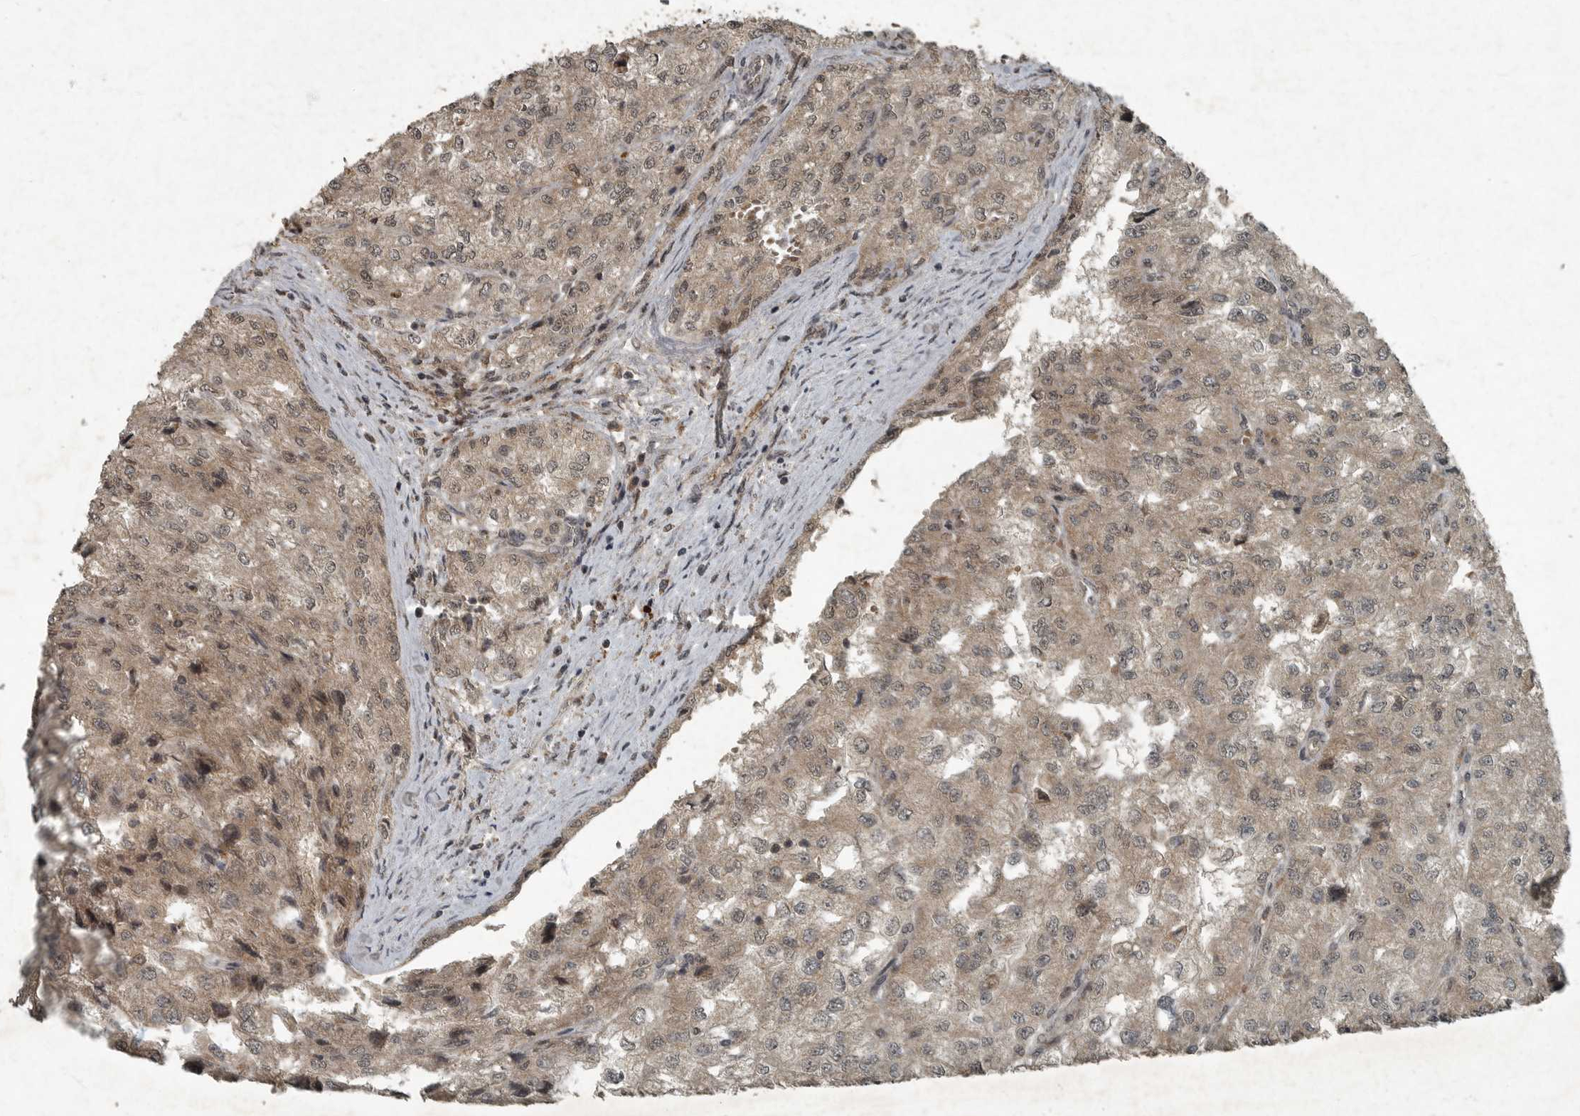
{"staining": {"intensity": "weak", "quantity": "25%-75%", "location": "cytoplasmic/membranous,nuclear"}, "tissue": "renal cancer", "cell_type": "Tumor cells", "image_type": "cancer", "snomed": [{"axis": "morphology", "description": "Adenocarcinoma, NOS"}, {"axis": "topography", "description": "Kidney"}], "caption": "Human renal adenocarcinoma stained with a protein marker displays weak staining in tumor cells.", "gene": "FOXO1", "patient": {"sex": "female", "age": 54}}